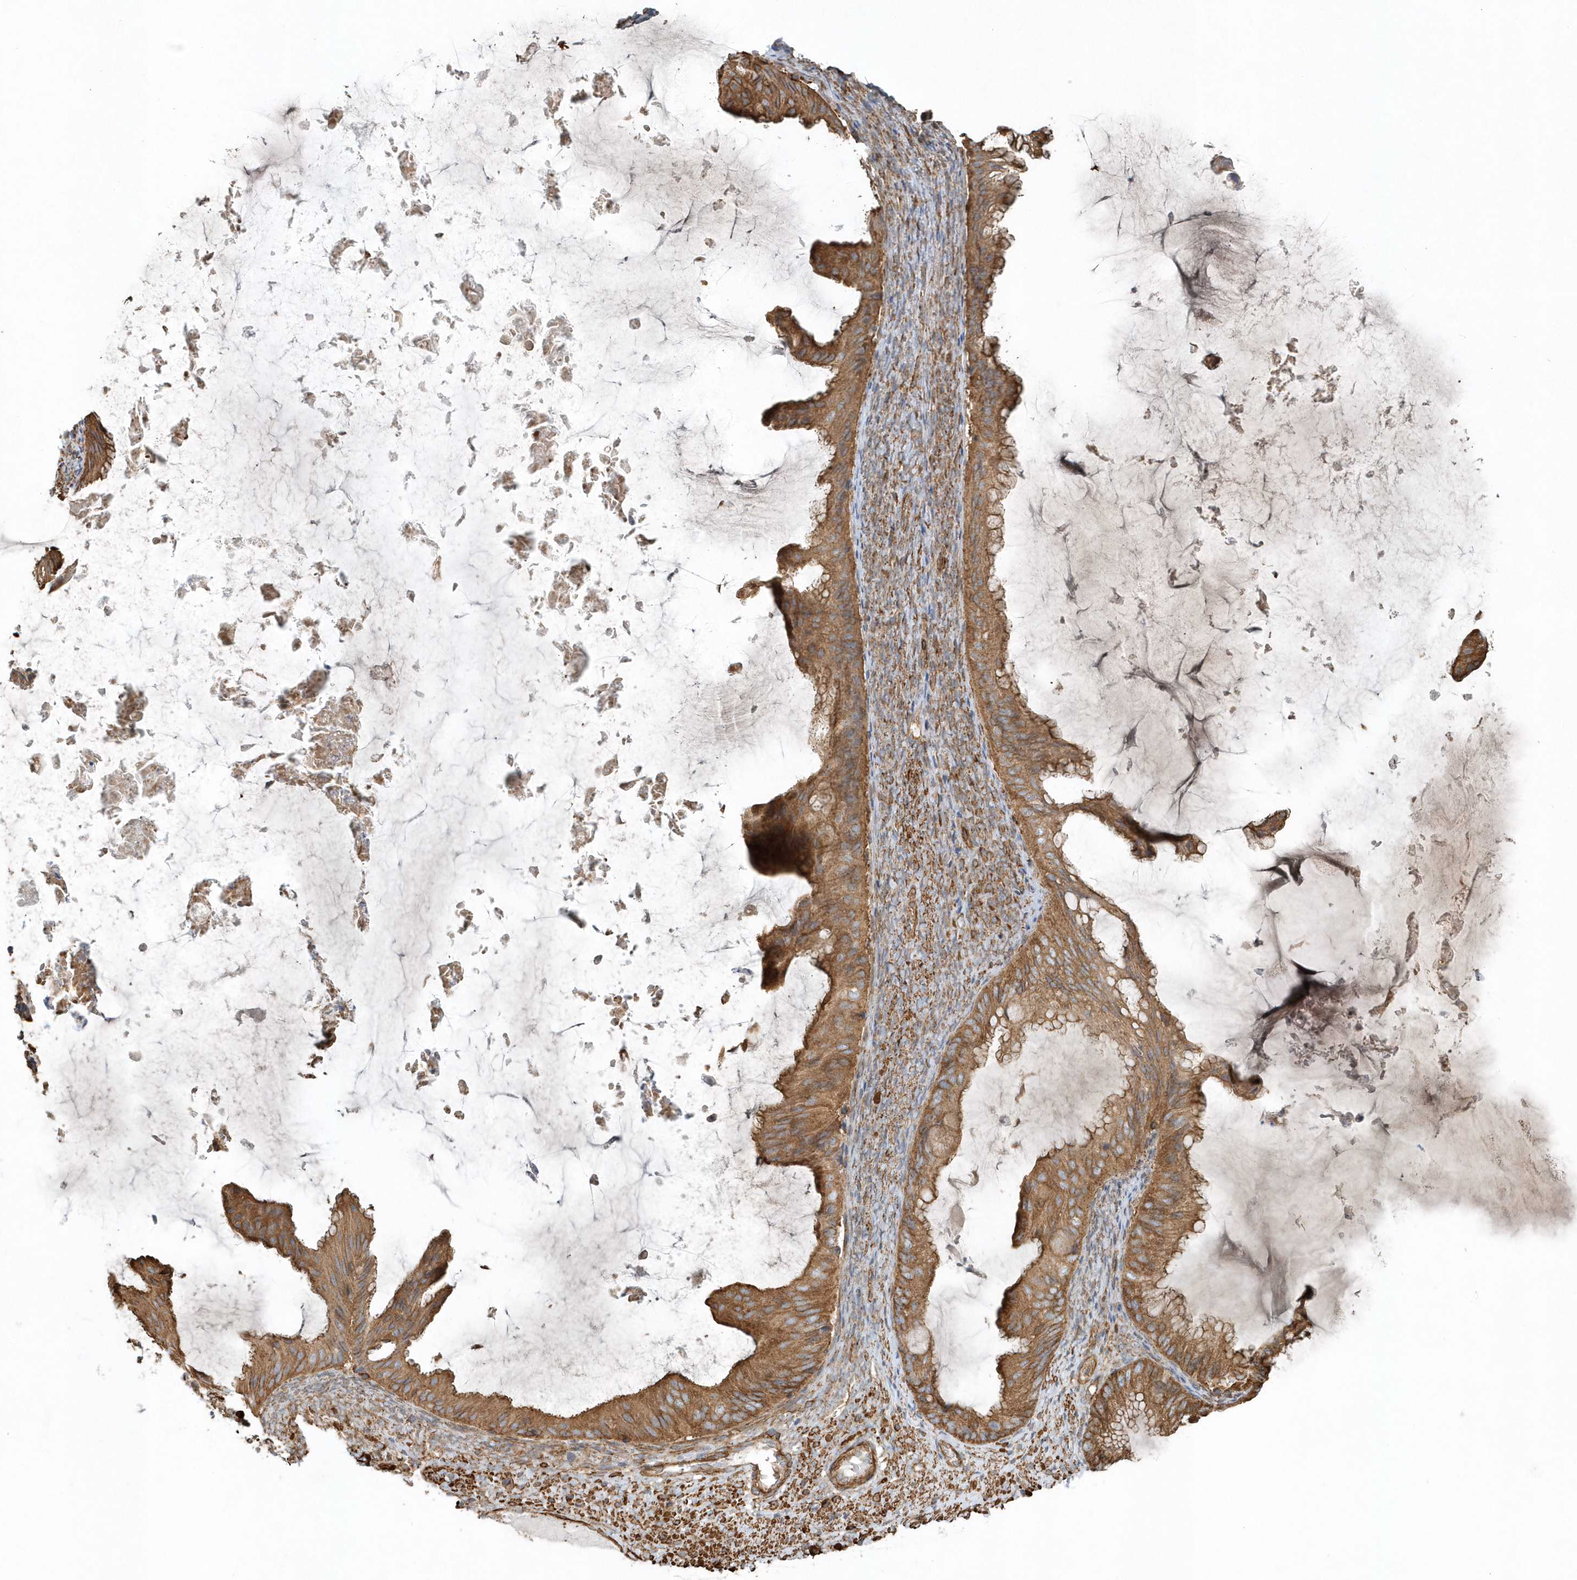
{"staining": {"intensity": "moderate", "quantity": ">75%", "location": "cytoplasmic/membranous"}, "tissue": "ovarian cancer", "cell_type": "Tumor cells", "image_type": "cancer", "snomed": [{"axis": "morphology", "description": "Cystadenocarcinoma, mucinous, NOS"}, {"axis": "topography", "description": "Ovary"}], "caption": "Mucinous cystadenocarcinoma (ovarian) stained with IHC shows moderate cytoplasmic/membranous staining in approximately >75% of tumor cells.", "gene": "MMUT", "patient": {"sex": "female", "age": 61}}